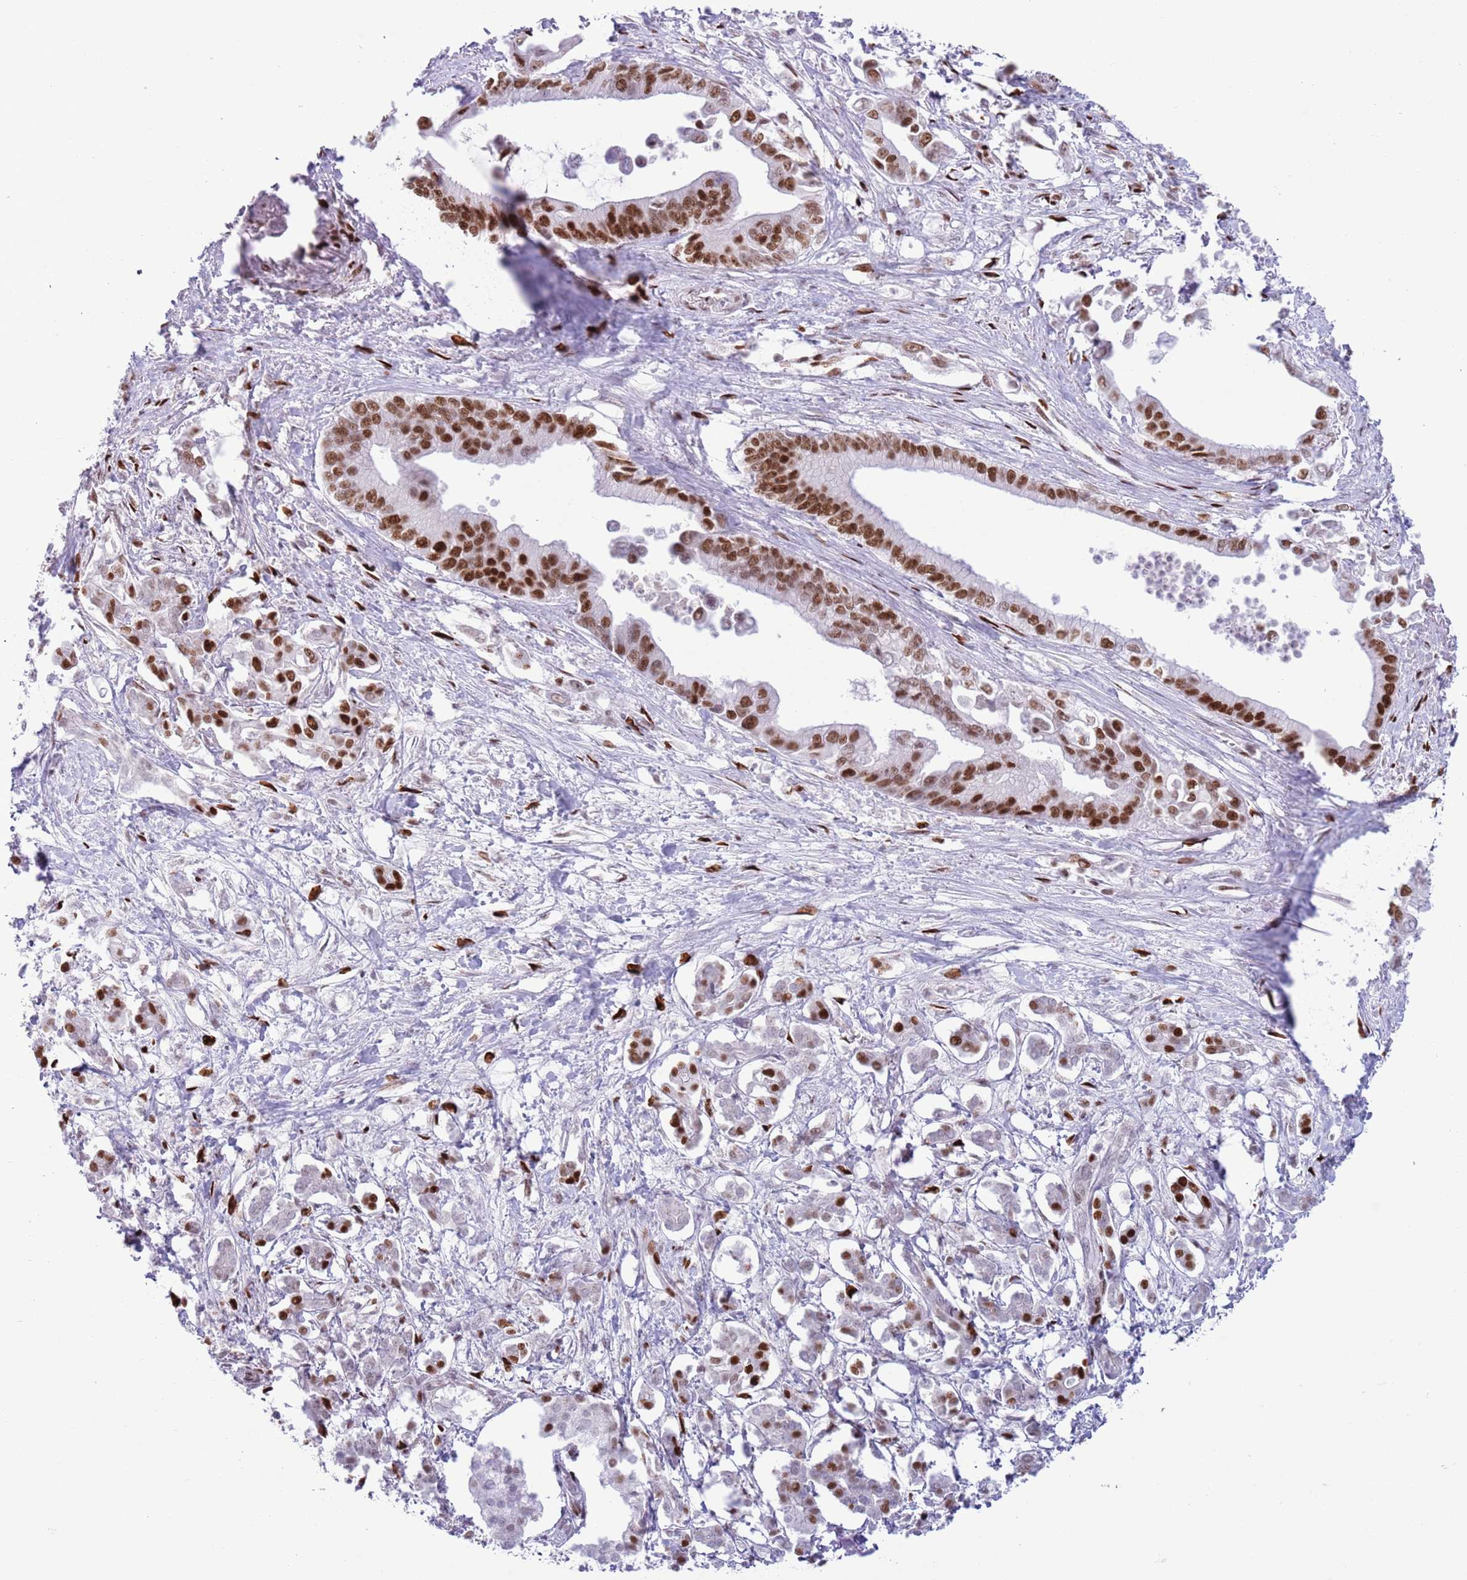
{"staining": {"intensity": "strong", "quantity": ">75%", "location": "nuclear"}, "tissue": "pancreatic cancer", "cell_type": "Tumor cells", "image_type": "cancer", "snomed": [{"axis": "morphology", "description": "Adenocarcinoma, NOS"}, {"axis": "topography", "description": "Pancreas"}], "caption": "Strong nuclear expression is appreciated in approximately >75% of tumor cells in pancreatic cancer (adenocarcinoma). The protein is shown in brown color, while the nuclei are stained blue.", "gene": "MFSD10", "patient": {"sex": "male", "age": 61}}